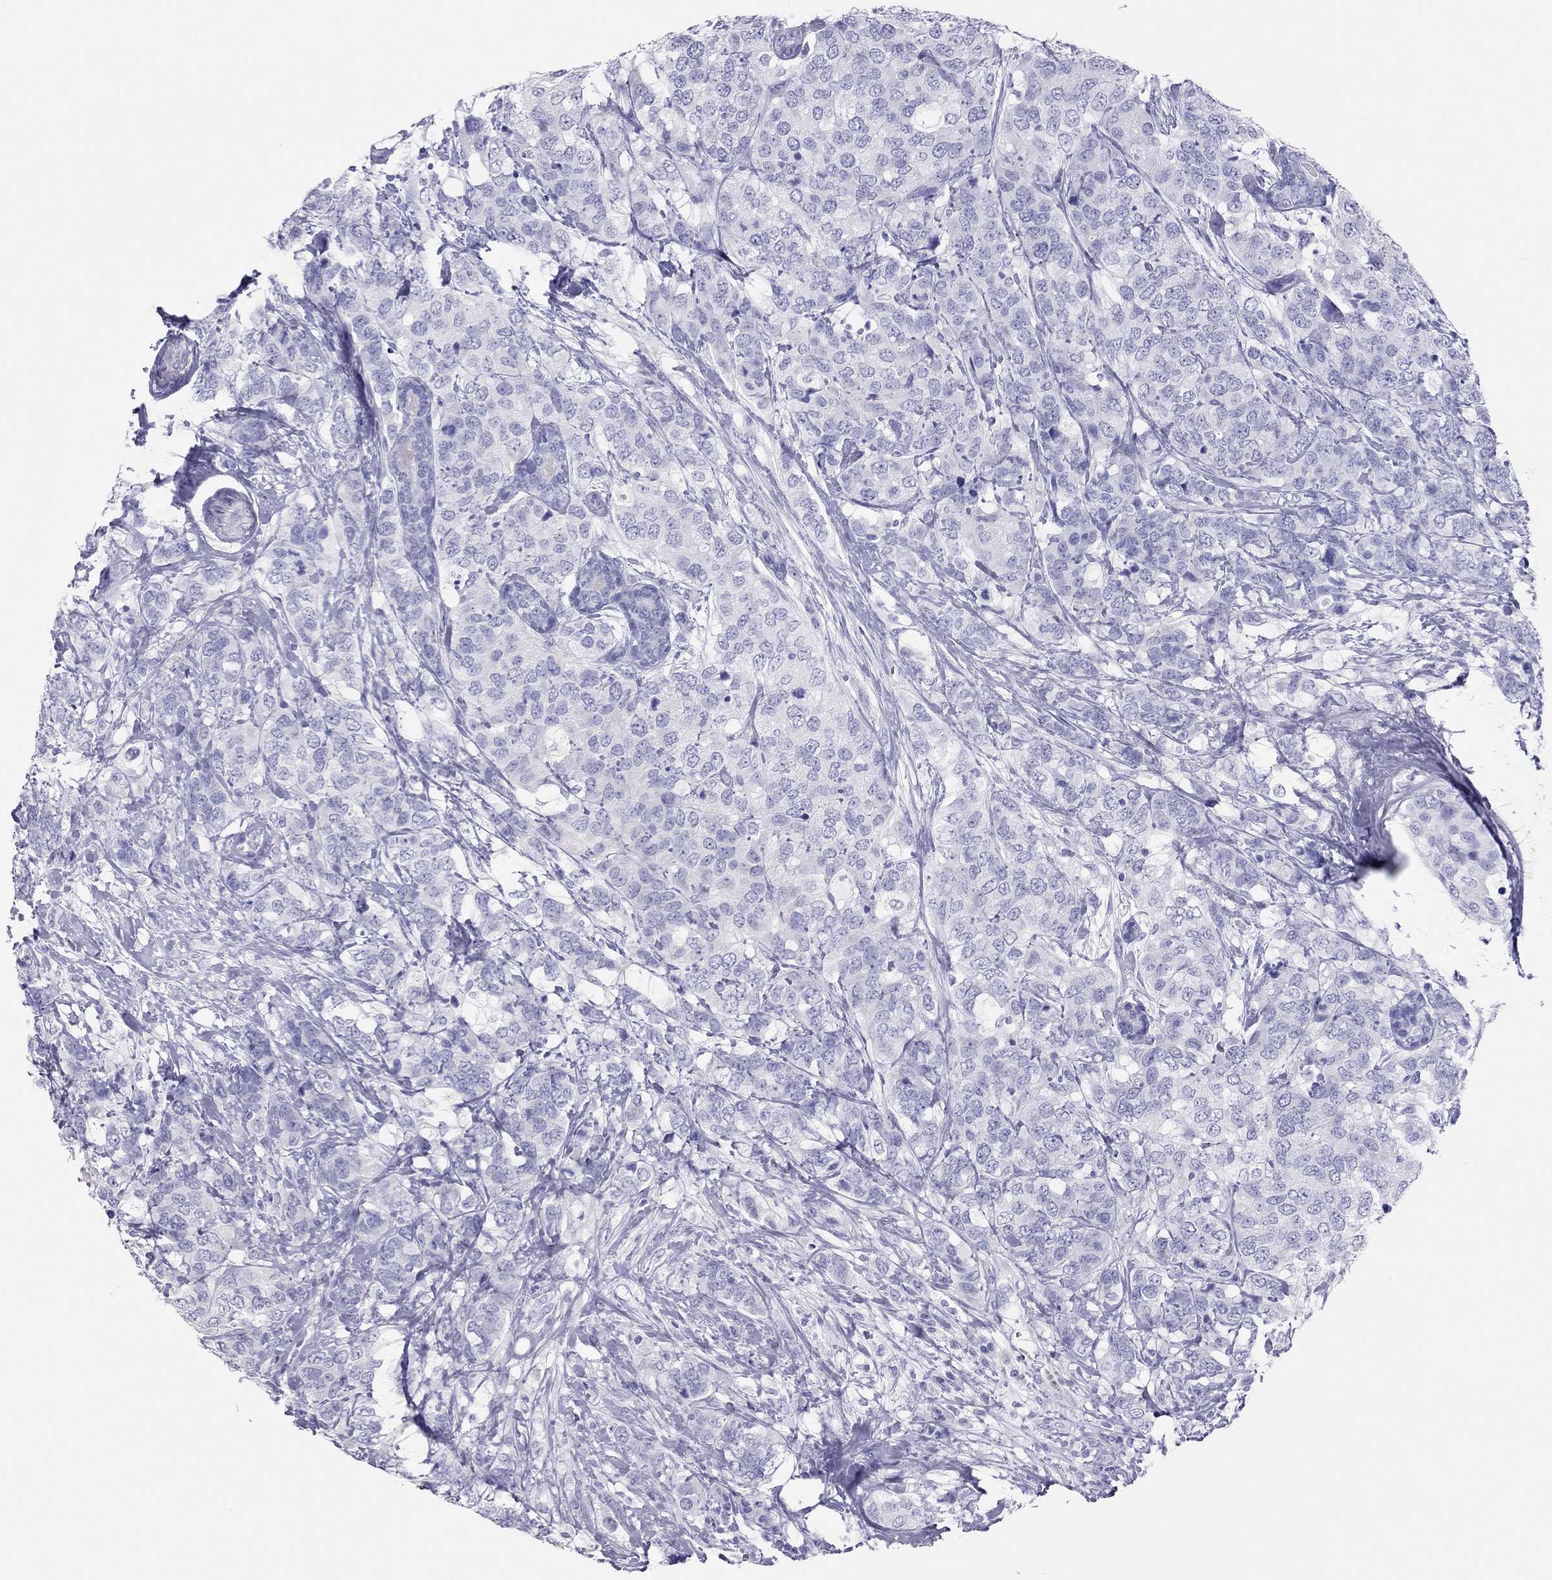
{"staining": {"intensity": "negative", "quantity": "none", "location": "none"}, "tissue": "breast cancer", "cell_type": "Tumor cells", "image_type": "cancer", "snomed": [{"axis": "morphology", "description": "Lobular carcinoma"}, {"axis": "topography", "description": "Breast"}], "caption": "An image of human breast lobular carcinoma is negative for staining in tumor cells. Brightfield microscopy of immunohistochemistry (IHC) stained with DAB (brown) and hematoxylin (blue), captured at high magnification.", "gene": "TSHB", "patient": {"sex": "female", "age": 59}}